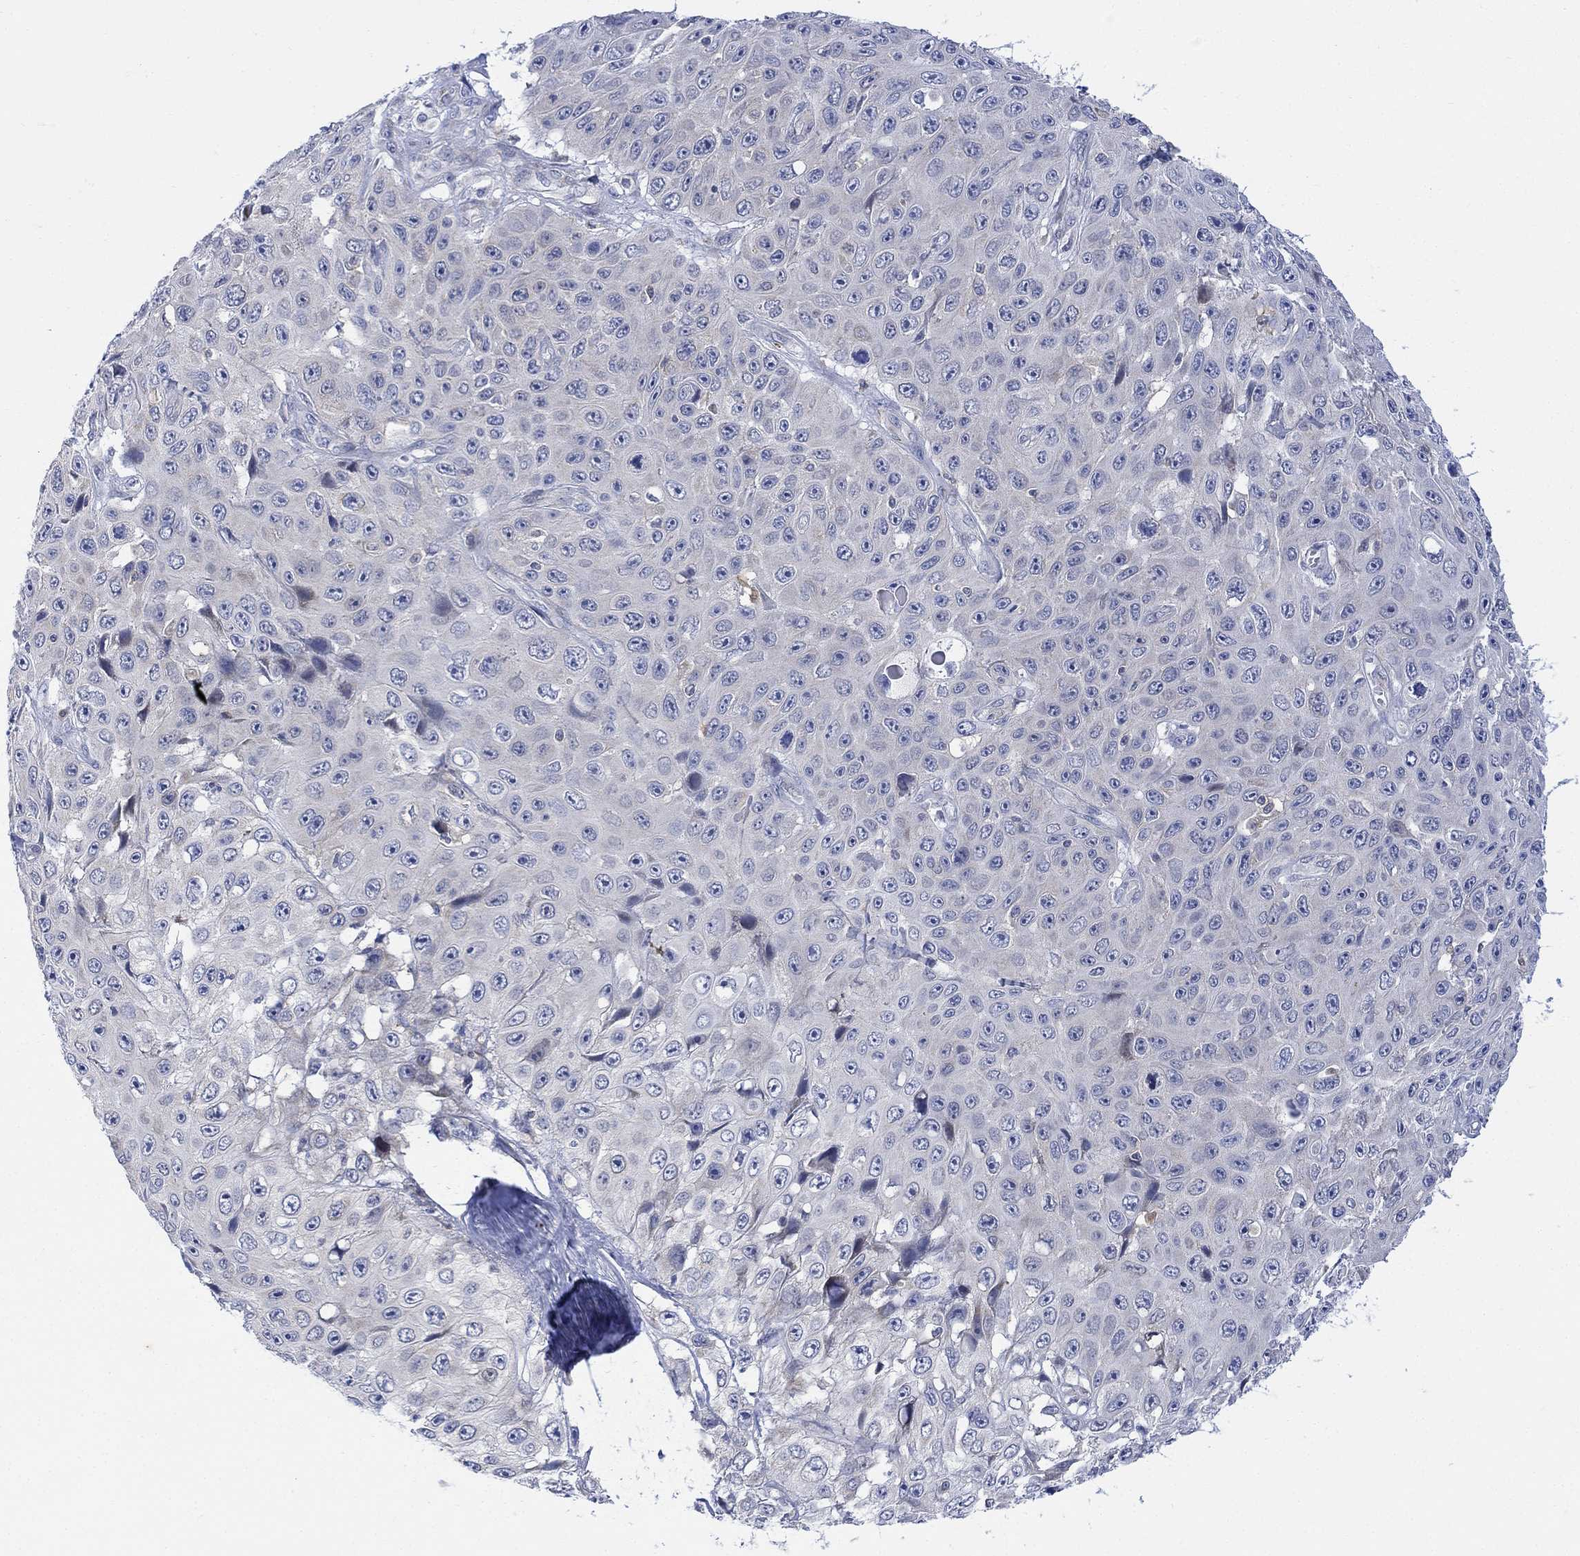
{"staining": {"intensity": "negative", "quantity": "none", "location": "none"}, "tissue": "skin cancer", "cell_type": "Tumor cells", "image_type": "cancer", "snomed": [{"axis": "morphology", "description": "Squamous cell carcinoma, NOS"}, {"axis": "topography", "description": "Skin"}], "caption": "An immunohistochemistry micrograph of skin cancer (squamous cell carcinoma) is shown. There is no staining in tumor cells of skin cancer (squamous cell carcinoma). The staining was performed using DAB to visualize the protein expression in brown, while the nuclei were stained in blue with hematoxylin (Magnification: 20x).", "gene": "ARSK", "patient": {"sex": "male", "age": 82}}